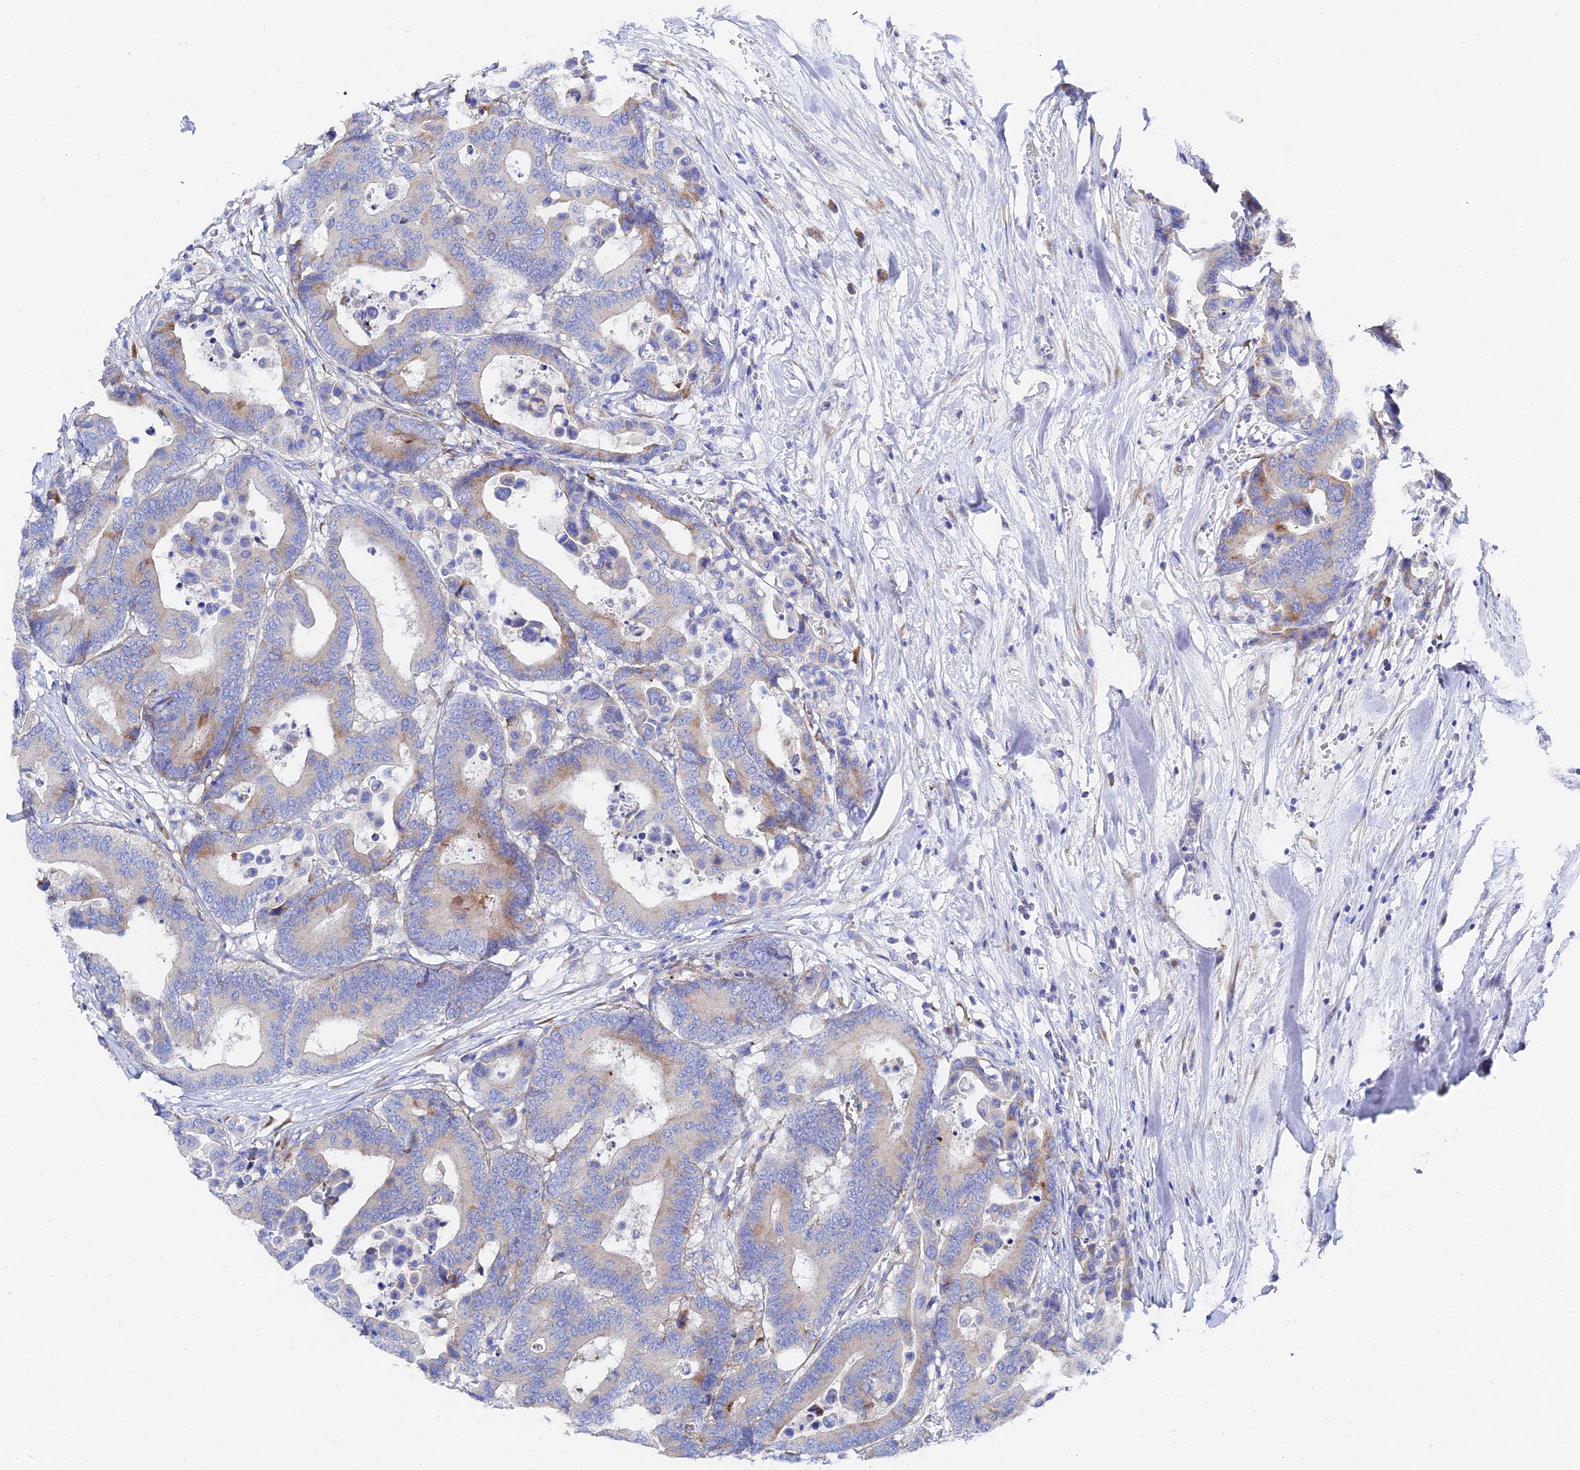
{"staining": {"intensity": "weak", "quantity": "<25%", "location": "cytoplasmic/membranous"}, "tissue": "colorectal cancer", "cell_type": "Tumor cells", "image_type": "cancer", "snomed": [{"axis": "morphology", "description": "Normal tissue, NOS"}, {"axis": "morphology", "description": "Adenocarcinoma, NOS"}, {"axis": "topography", "description": "Colon"}], "caption": "An immunohistochemistry (IHC) photomicrograph of colorectal adenocarcinoma is shown. There is no staining in tumor cells of colorectal adenocarcinoma.", "gene": "PTTG1", "patient": {"sex": "male", "age": 82}}